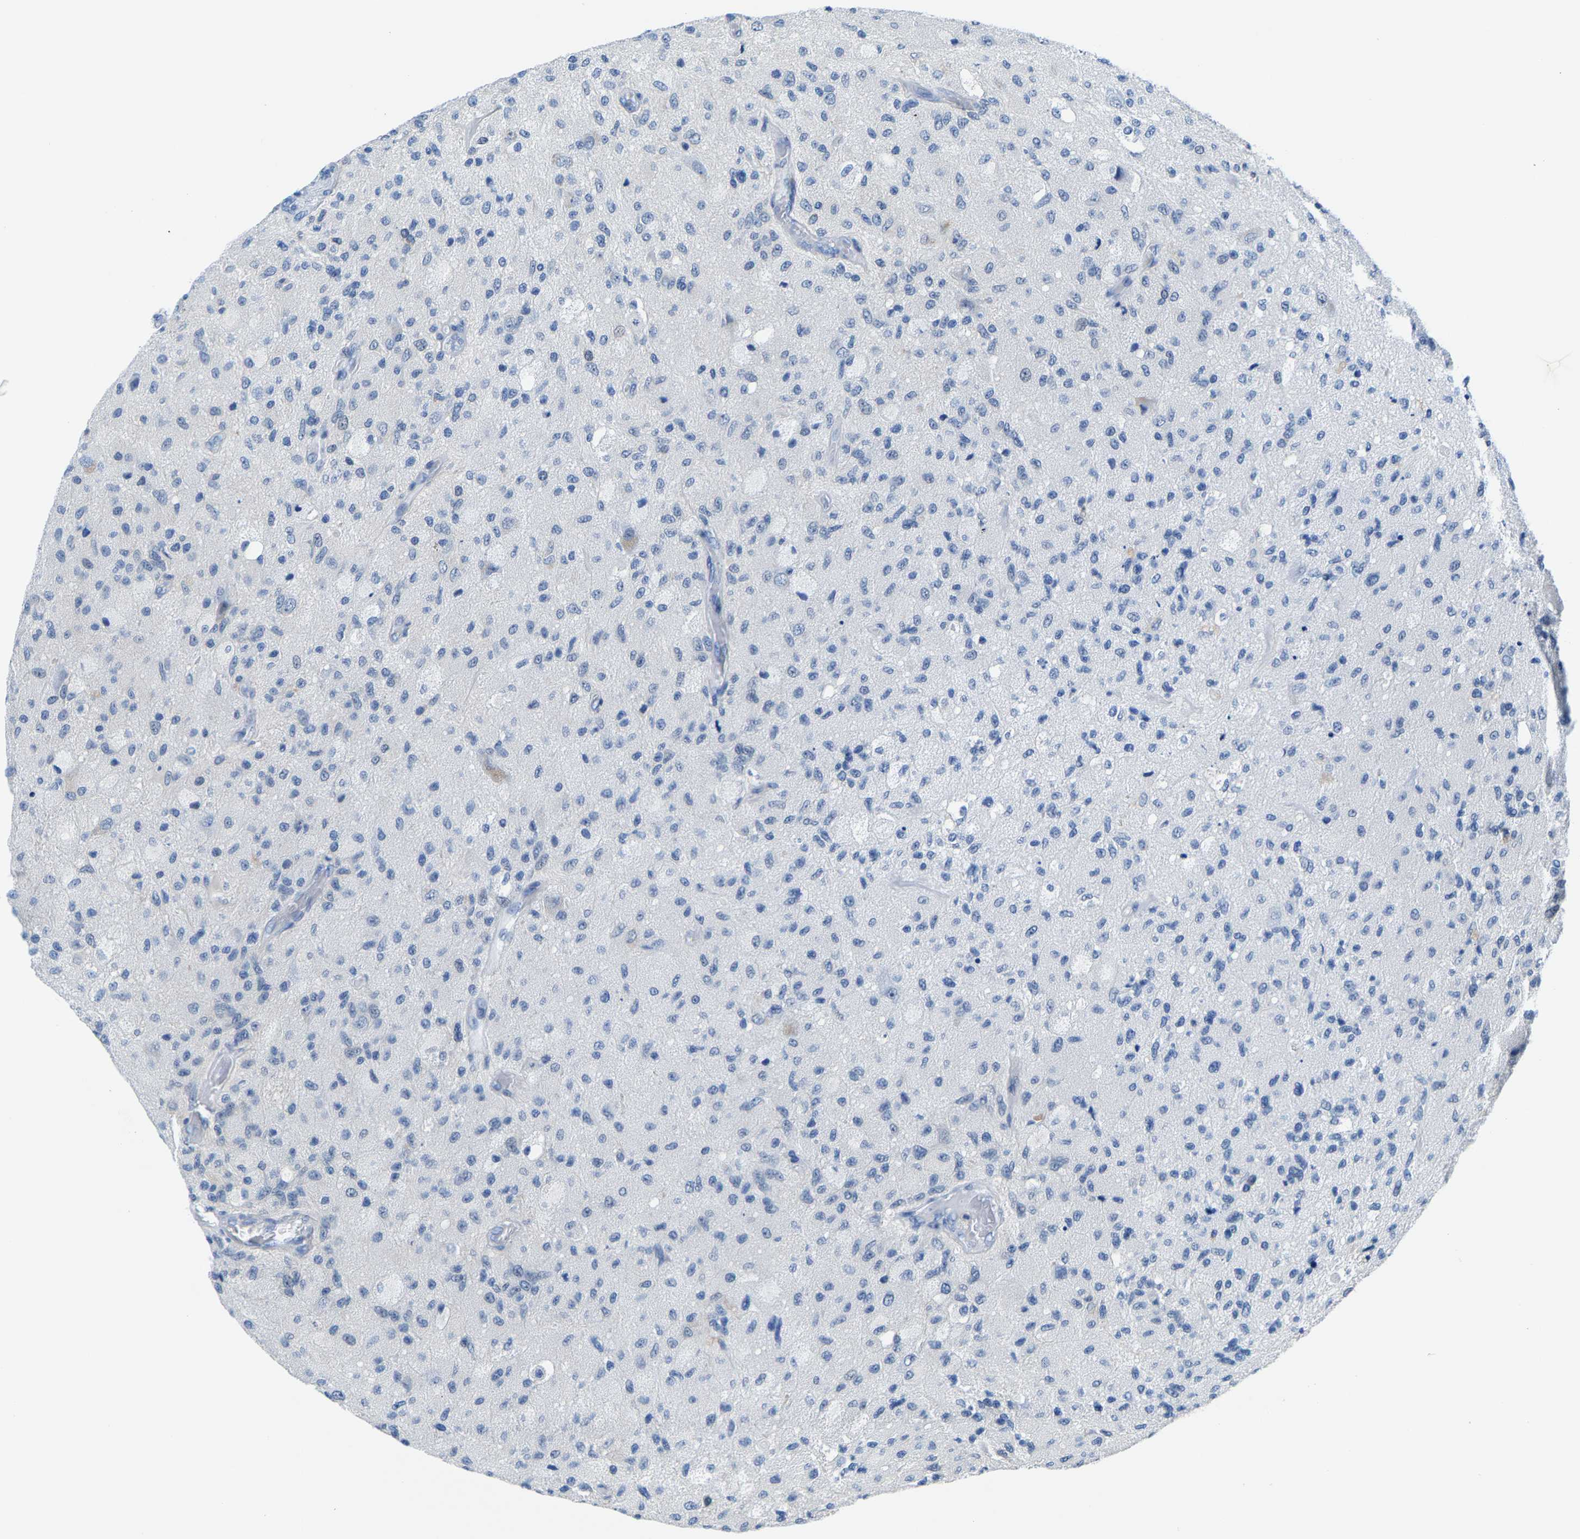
{"staining": {"intensity": "negative", "quantity": "none", "location": "none"}, "tissue": "glioma", "cell_type": "Tumor cells", "image_type": "cancer", "snomed": [{"axis": "morphology", "description": "Normal tissue, NOS"}, {"axis": "morphology", "description": "Glioma, malignant, High grade"}, {"axis": "topography", "description": "Cerebral cortex"}], "caption": "Immunohistochemical staining of glioma displays no significant staining in tumor cells. (DAB (3,3'-diaminobenzidine) IHC with hematoxylin counter stain).", "gene": "SSH3", "patient": {"sex": "male", "age": 77}}